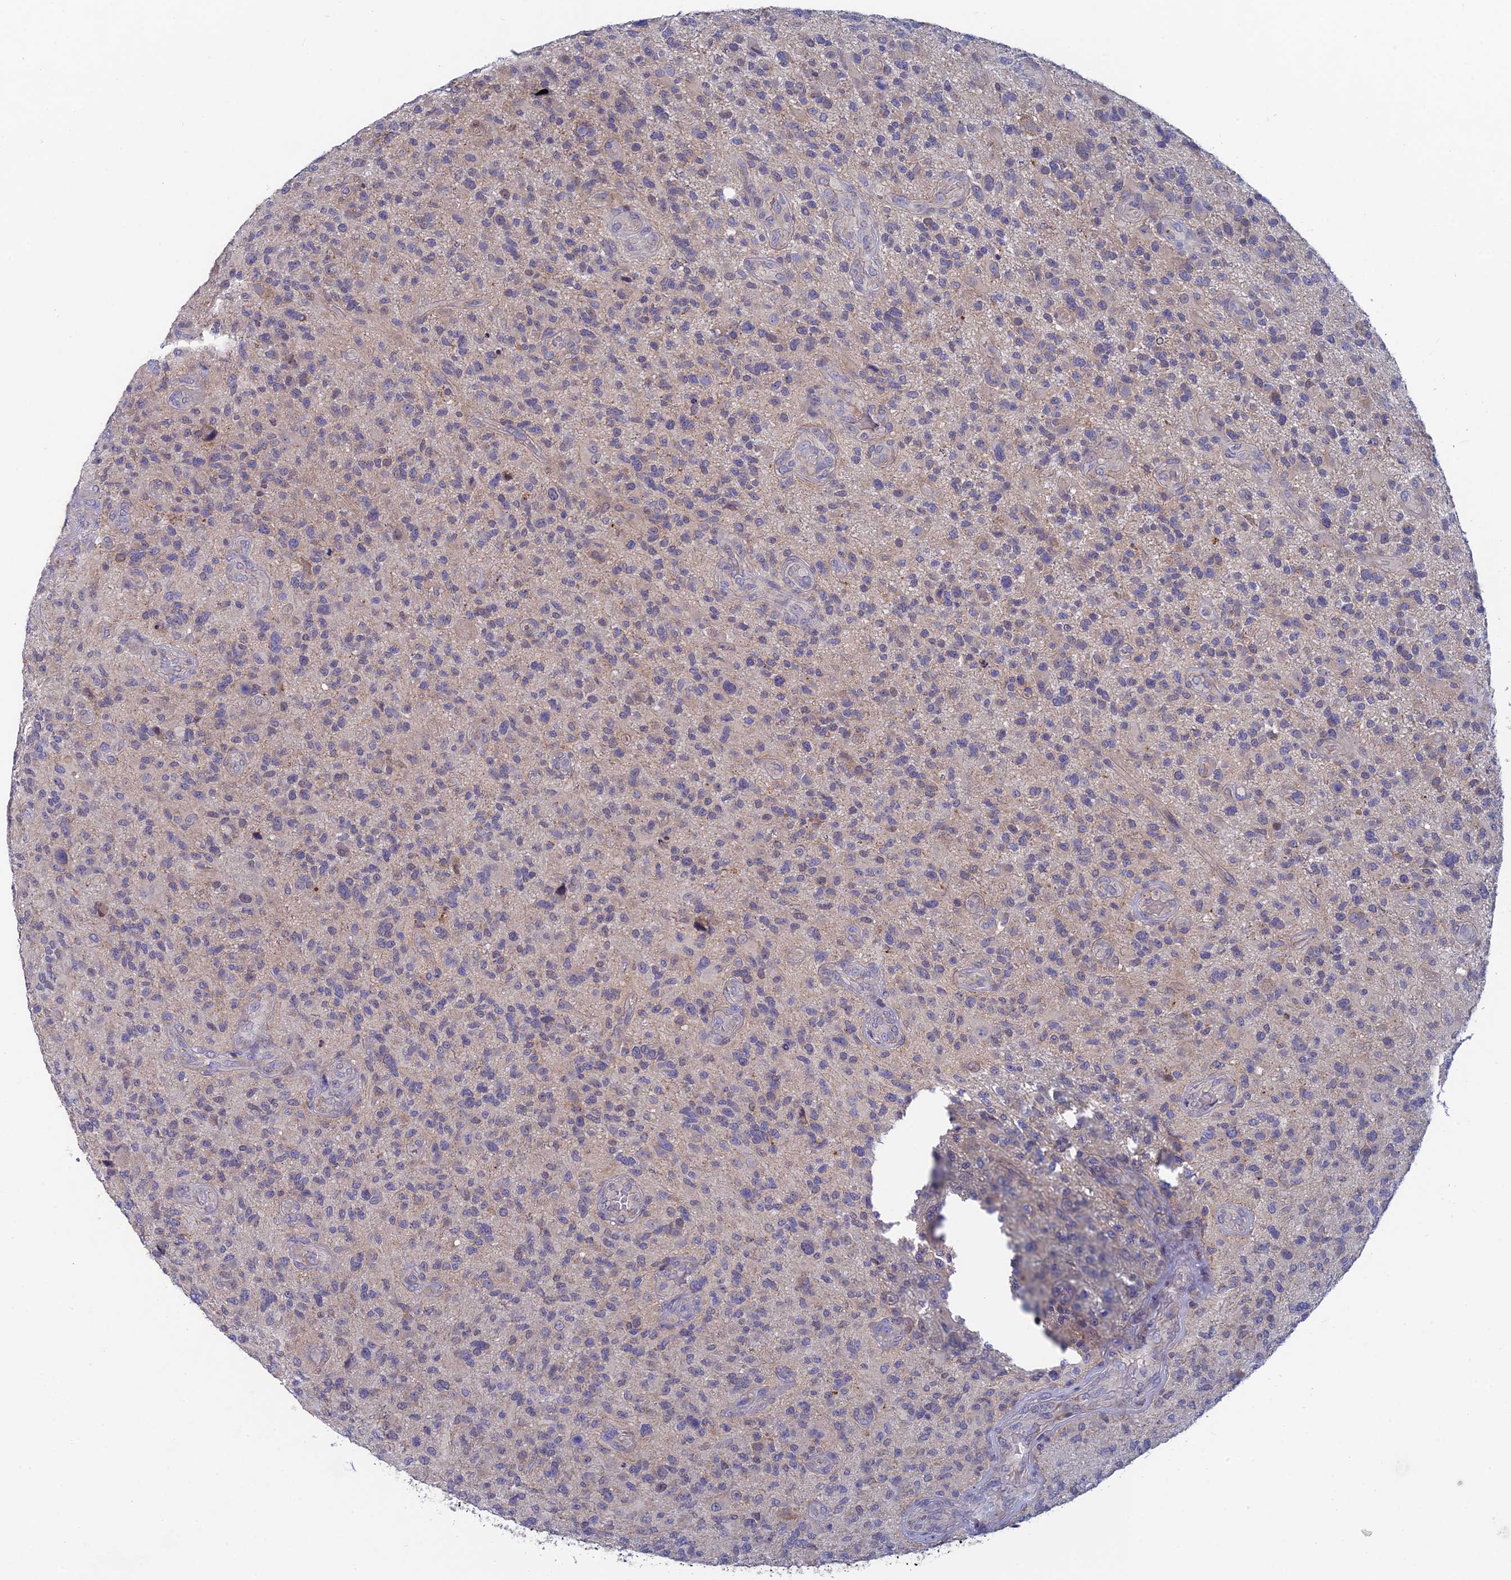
{"staining": {"intensity": "negative", "quantity": "none", "location": "none"}, "tissue": "glioma", "cell_type": "Tumor cells", "image_type": "cancer", "snomed": [{"axis": "morphology", "description": "Glioma, malignant, High grade"}, {"axis": "topography", "description": "Brain"}], "caption": "Micrograph shows no protein staining in tumor cells of glioma tissue.", "gene": "GIPC1", "patient": {"sex": "male", "age": 47}}